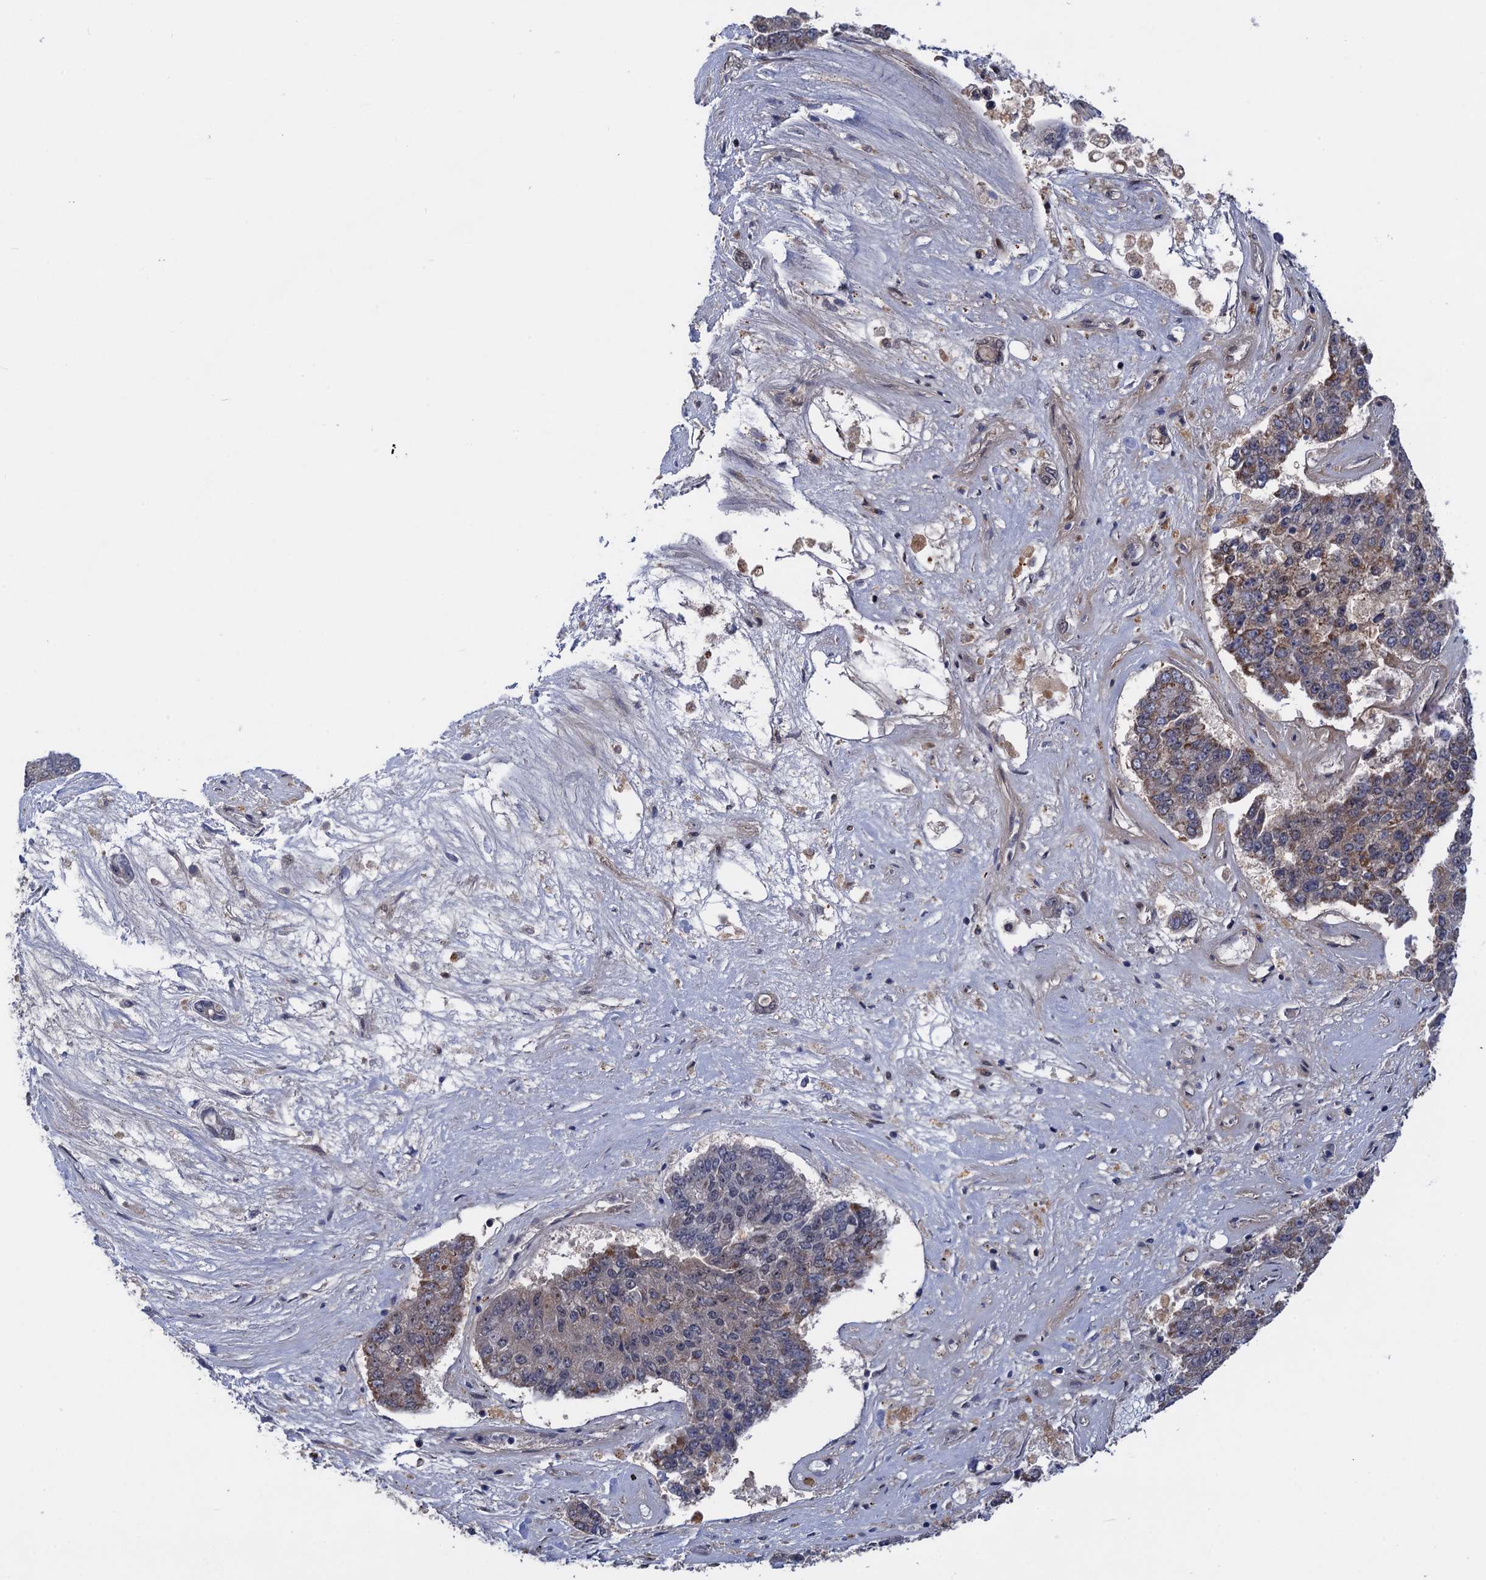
{"staining": {"intensity": "negative", "quantity": "none", "location": "none"}, "tissue": "pancreatic cancer", "cell_type": "Tumor cells", "image_type": "cancer", "snomed": [{"axis": "morphology", "description": "Adenocarcinoma, NOS"}, {"axis": "topography", "description": "Pancreas"}], "caption": "Immunohistochemistry photomicrograph of human adenocarcinoma (pancreatic) stained for a protein (brown), which demonstrates no staining in tumor cells.", "gene": "ZAR1L", "patient": {"sex": "male", "age": 50}}